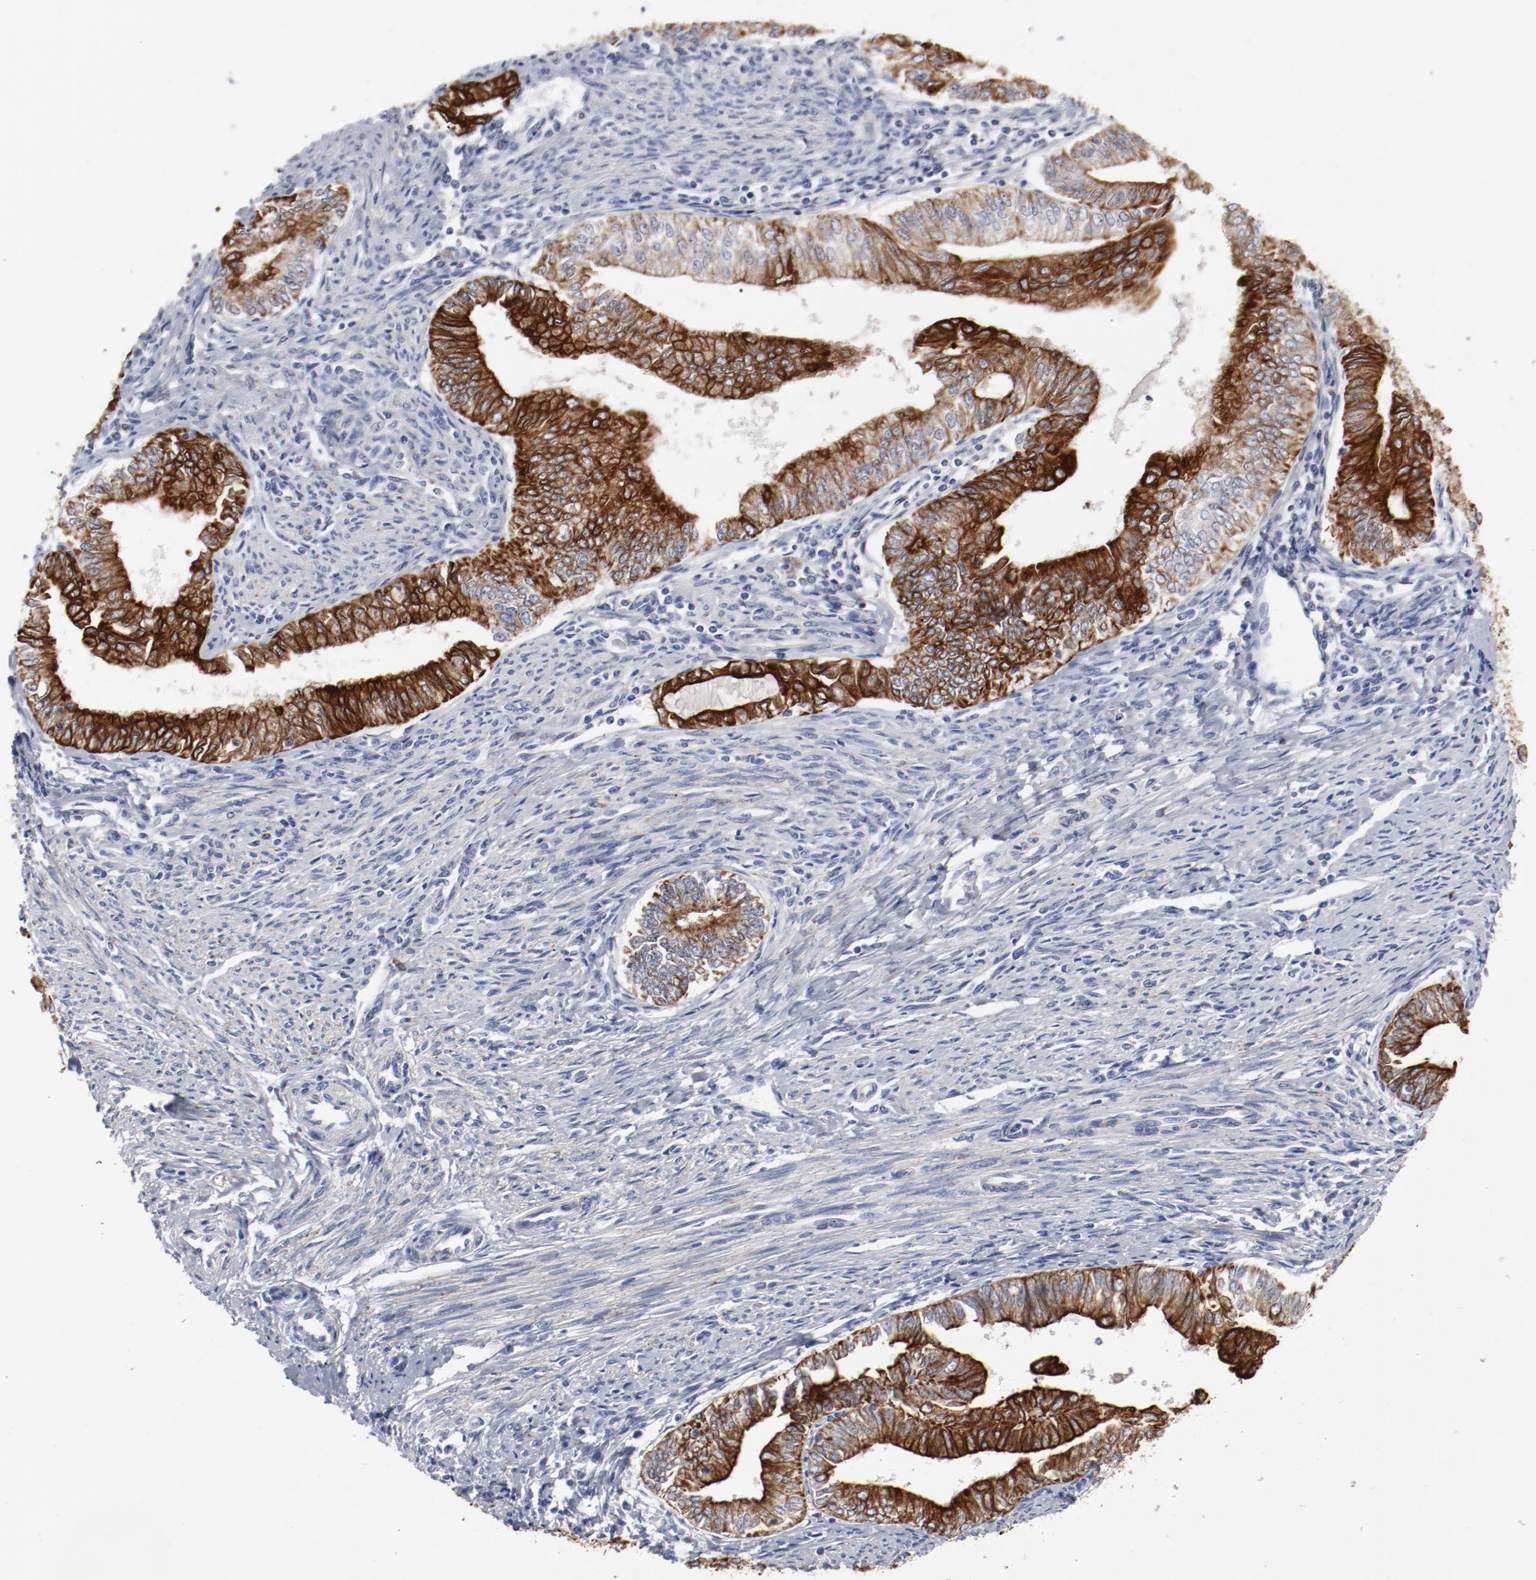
{"staining": {"intensity": "strong", "quantity": ">75%", "location": "cytoplasmic/membranous"}, "tissue": "endometrial cancer", "cell_type": "Tumor cells", "image_type": "cancer", "snomed": [{"axis": "morphology", "description": "Adenocarcinoma, NOS"}, {"axis": "topography", "description": "Endometrium"}], "caption": "Strong cytoplasmic/membranous positivity for a protein is identified in about >75% of tumor cells of adenocarcinoma (endometrial) using IHC.", "gene": "TSPAN6", "patient": {"sex": "female", "age": 66}}